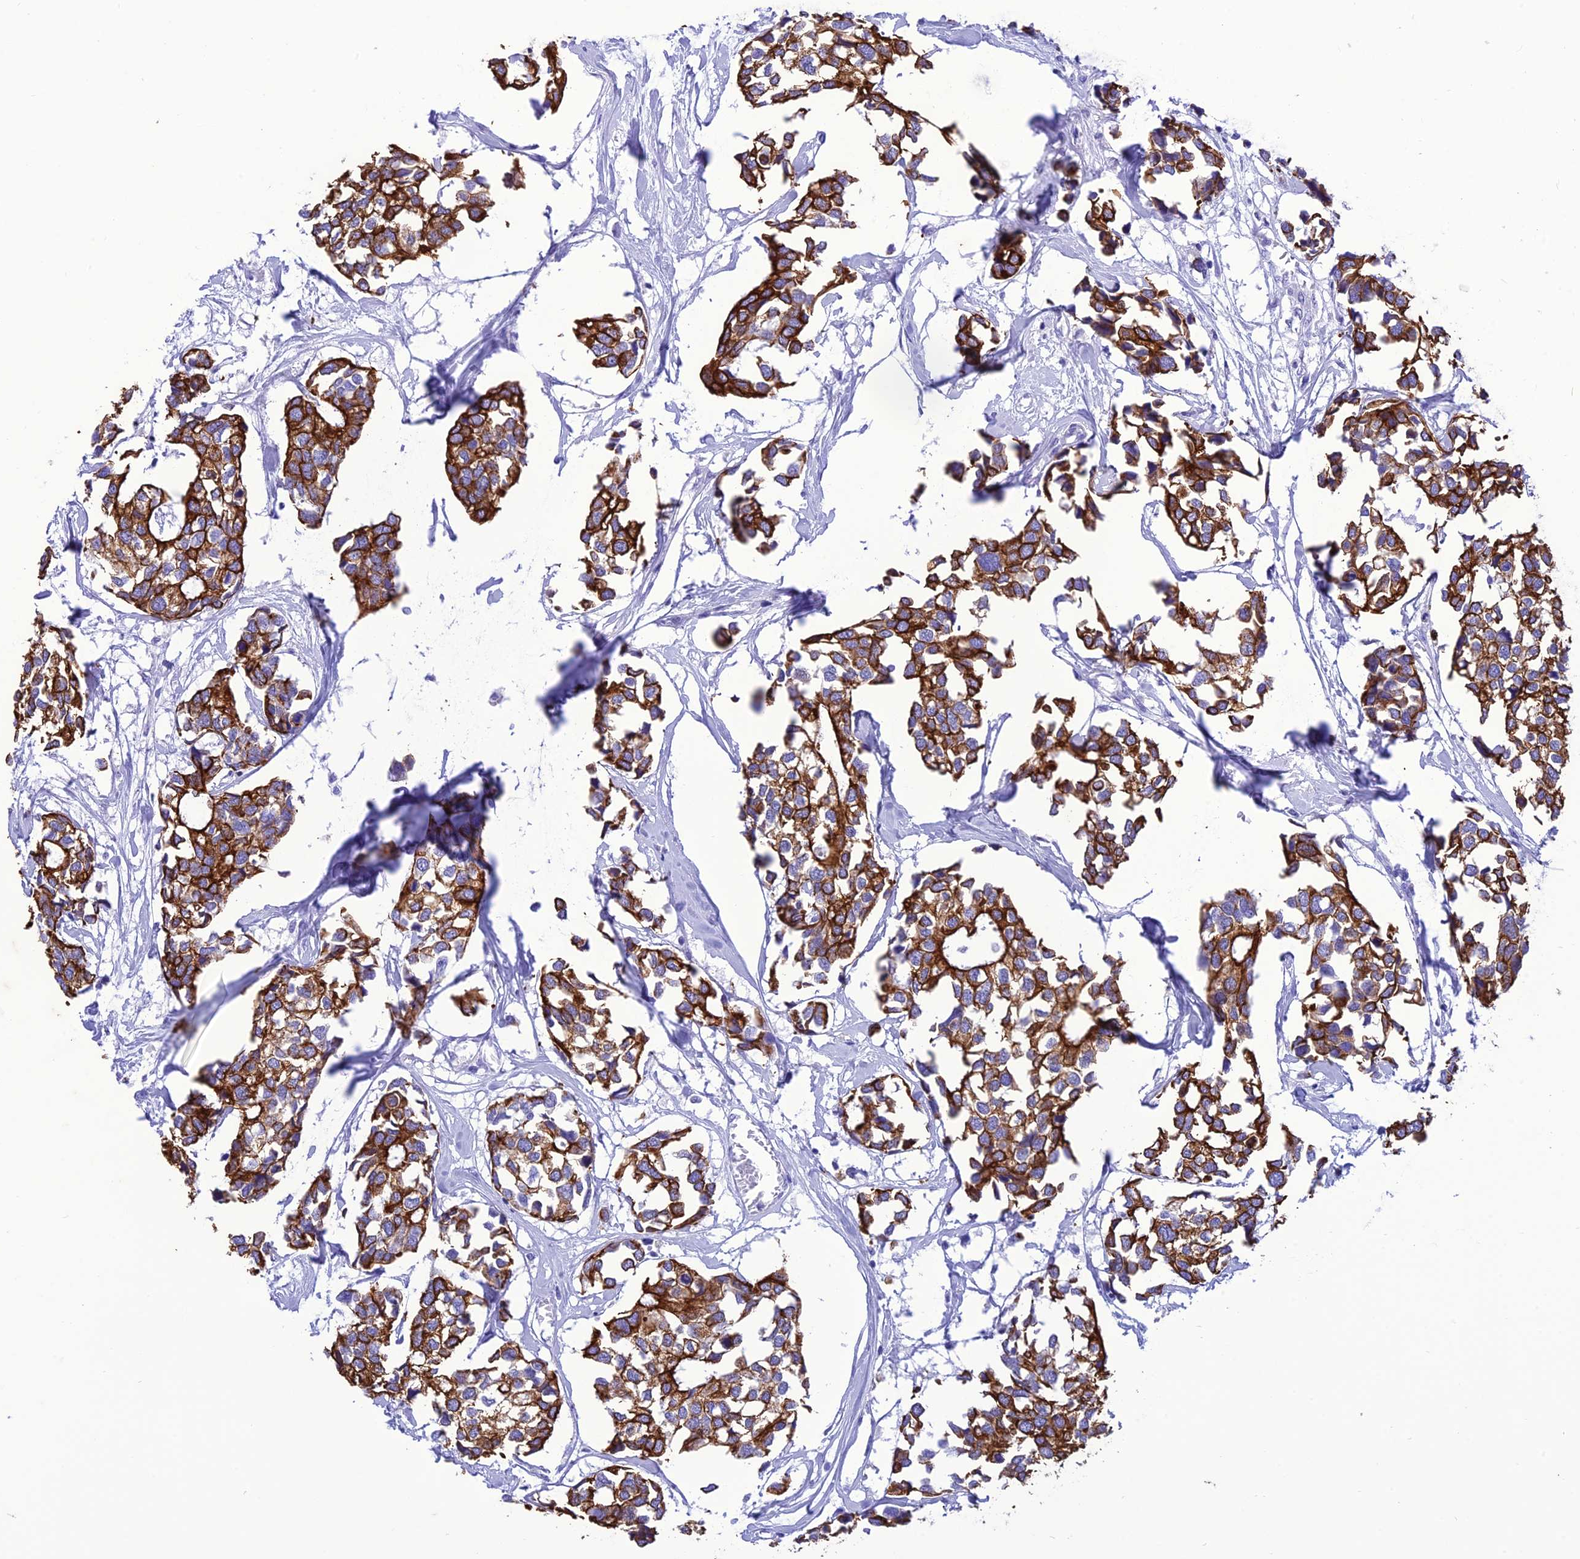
{"staining": {"intensity": "strong", "quantity": ">75%", "location": "cytoplasmic/membranous"}, "tissue": "breast cancer", "cell_type": "Tumor cells", "image_type": "cancer", "snomed": [{"axis": "morphology", "description": "Duct carcinoma"}, {"axis": "topography", "description": "Breast"}], "caption": "The image shows a brown stain indicating the presence of a protein in the cytoplasmic/membranous of tumor cells in breast invasive ductal carcinoma. The staining is performed using DAB brown chromogen to label protein expression. The nuclei are counter-stained blue using hematoxylin.", "gene": "VPS52", "patient": {"sex": "female", "age": 83}}